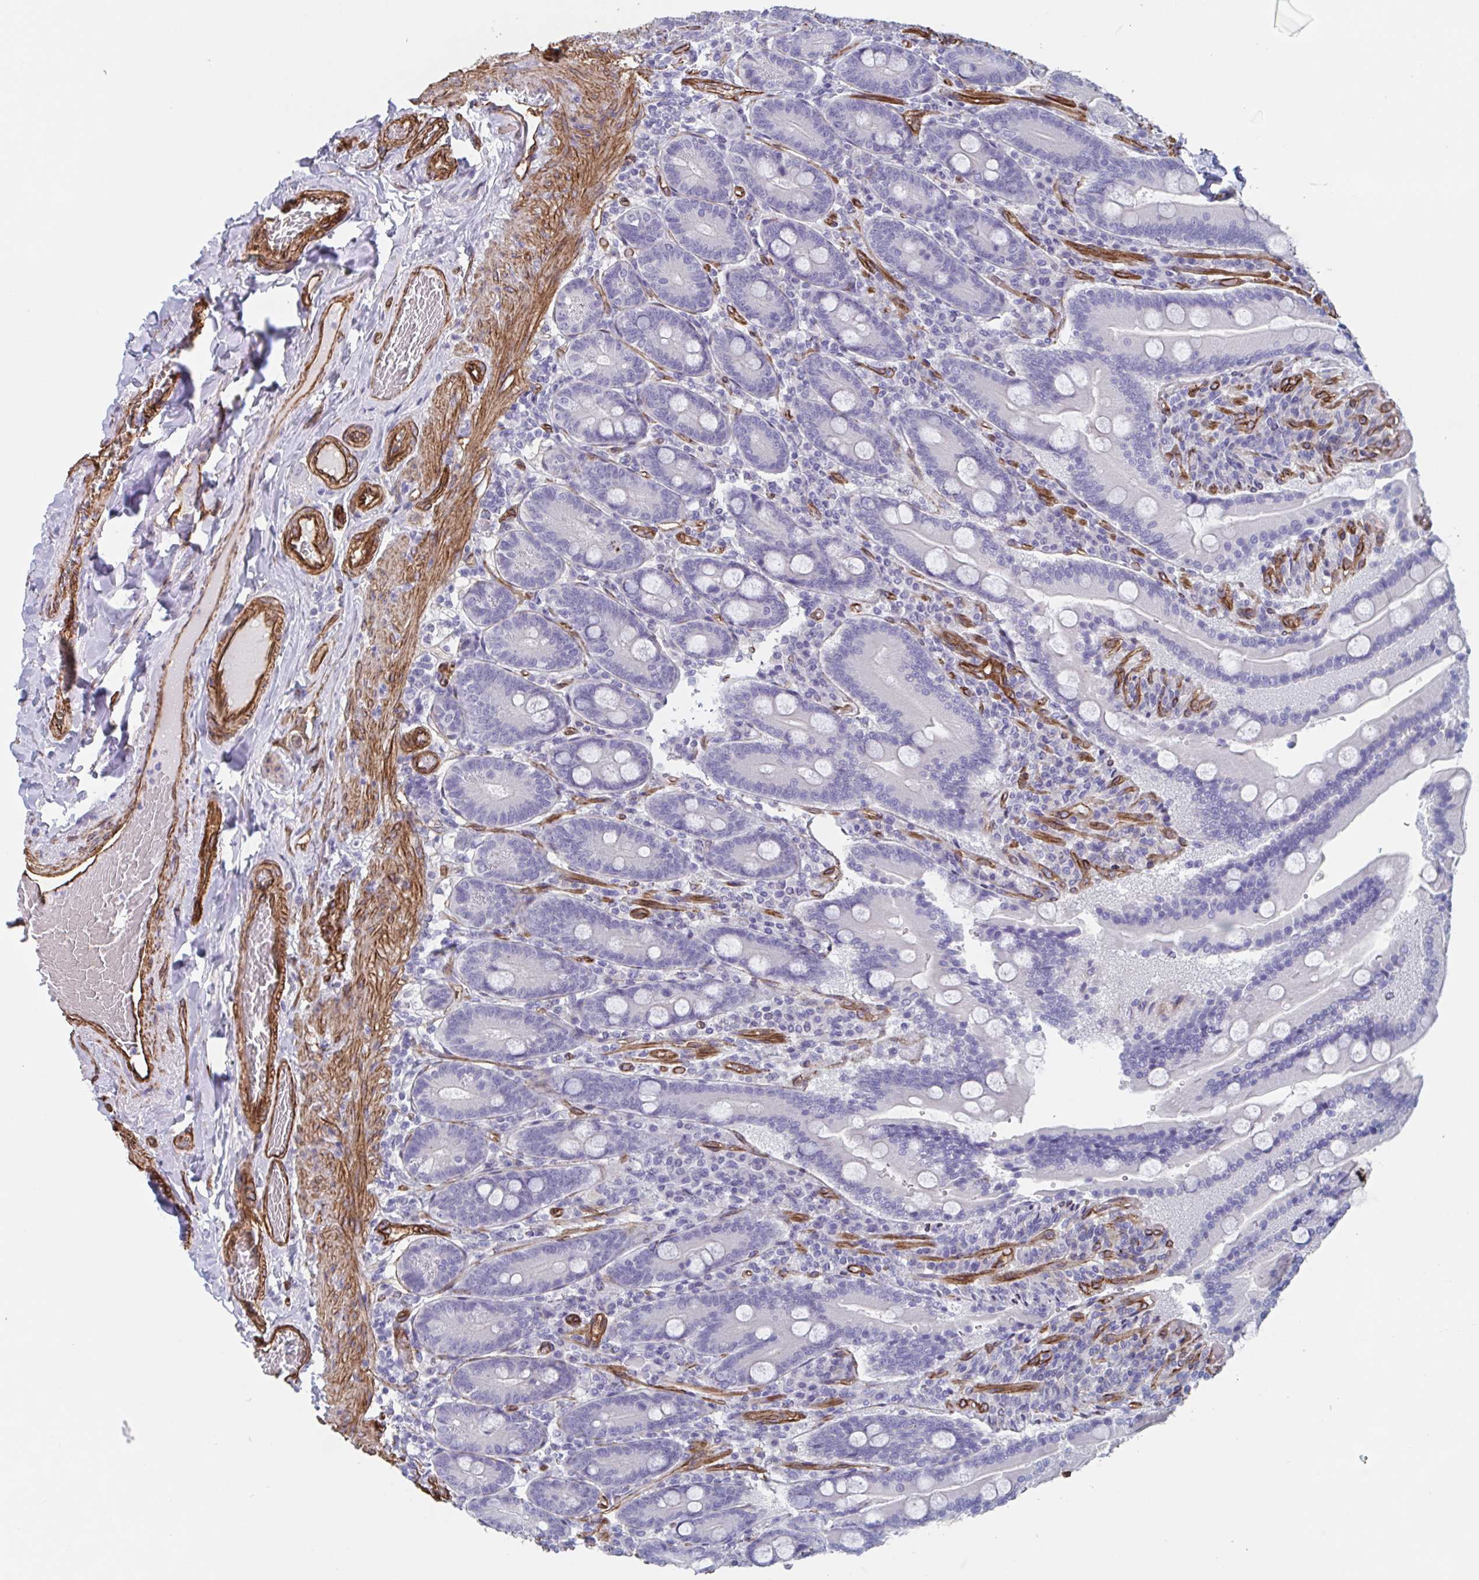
{"staining": {"intensity": "negative", "quantity": "none", "location": "none"}, "tissue": "duodenum", "cell_type": "Glandular cells", "image_type": "normal", "snomed": [{"axis": "morphology", "description": "Normal tissue, NOS"}, {"axis": "topography", "description": "Duodenum"}], "caption": "Protein analysis of unremarkable duodenum reveals no significant positivity in glandular cells.", "gene": "CITED4", "patient": {"sex": "female", "age": 62}}